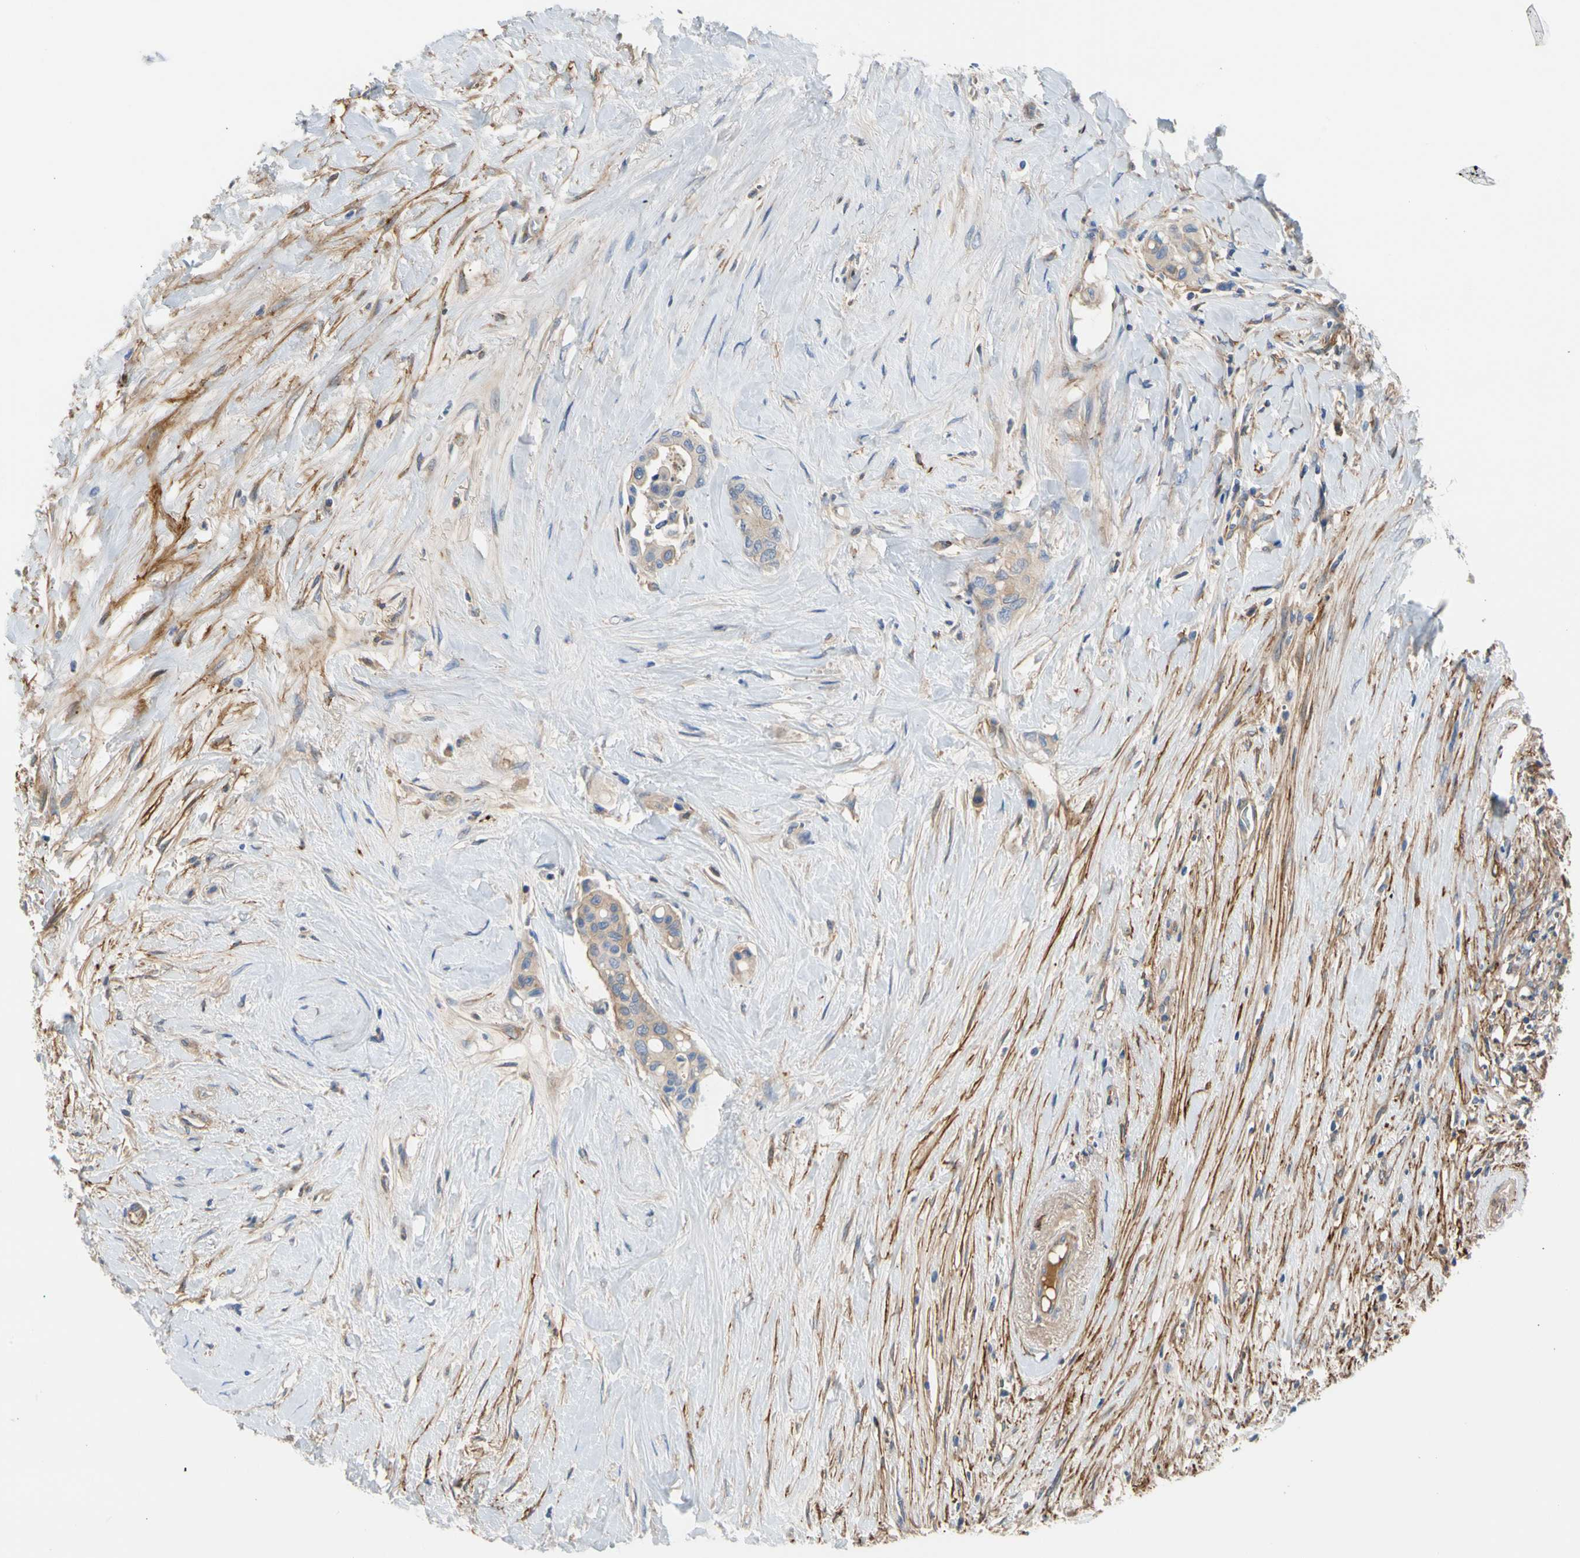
{"staining": {"intensity": "weak", "quantity": "<25%", "location": "cytoplasmic/membranous"}, "tissue": "colorectal cancer", "cell_type": "Tumor cells", "image_type": "cancer", "snomed": [{"axis": "morphology", "description": "Normal tissue, NOS"}, {"axis": "morphology", "description": "Adenocarcinoma, NOS"}, {"axis": "topography", "description": "Colon"}], "caption": "Immunohistochemical staining of human colorectal cancer shows no significant positivity in tumor cells. The staining was performed using DAB to visualize the protein expression in brown, while the nuclei were stained in blue with hematoxylin (Magnification: 20x).", "gene": "ENTREP3", "patient": {"sex": "male", "age": 82}}